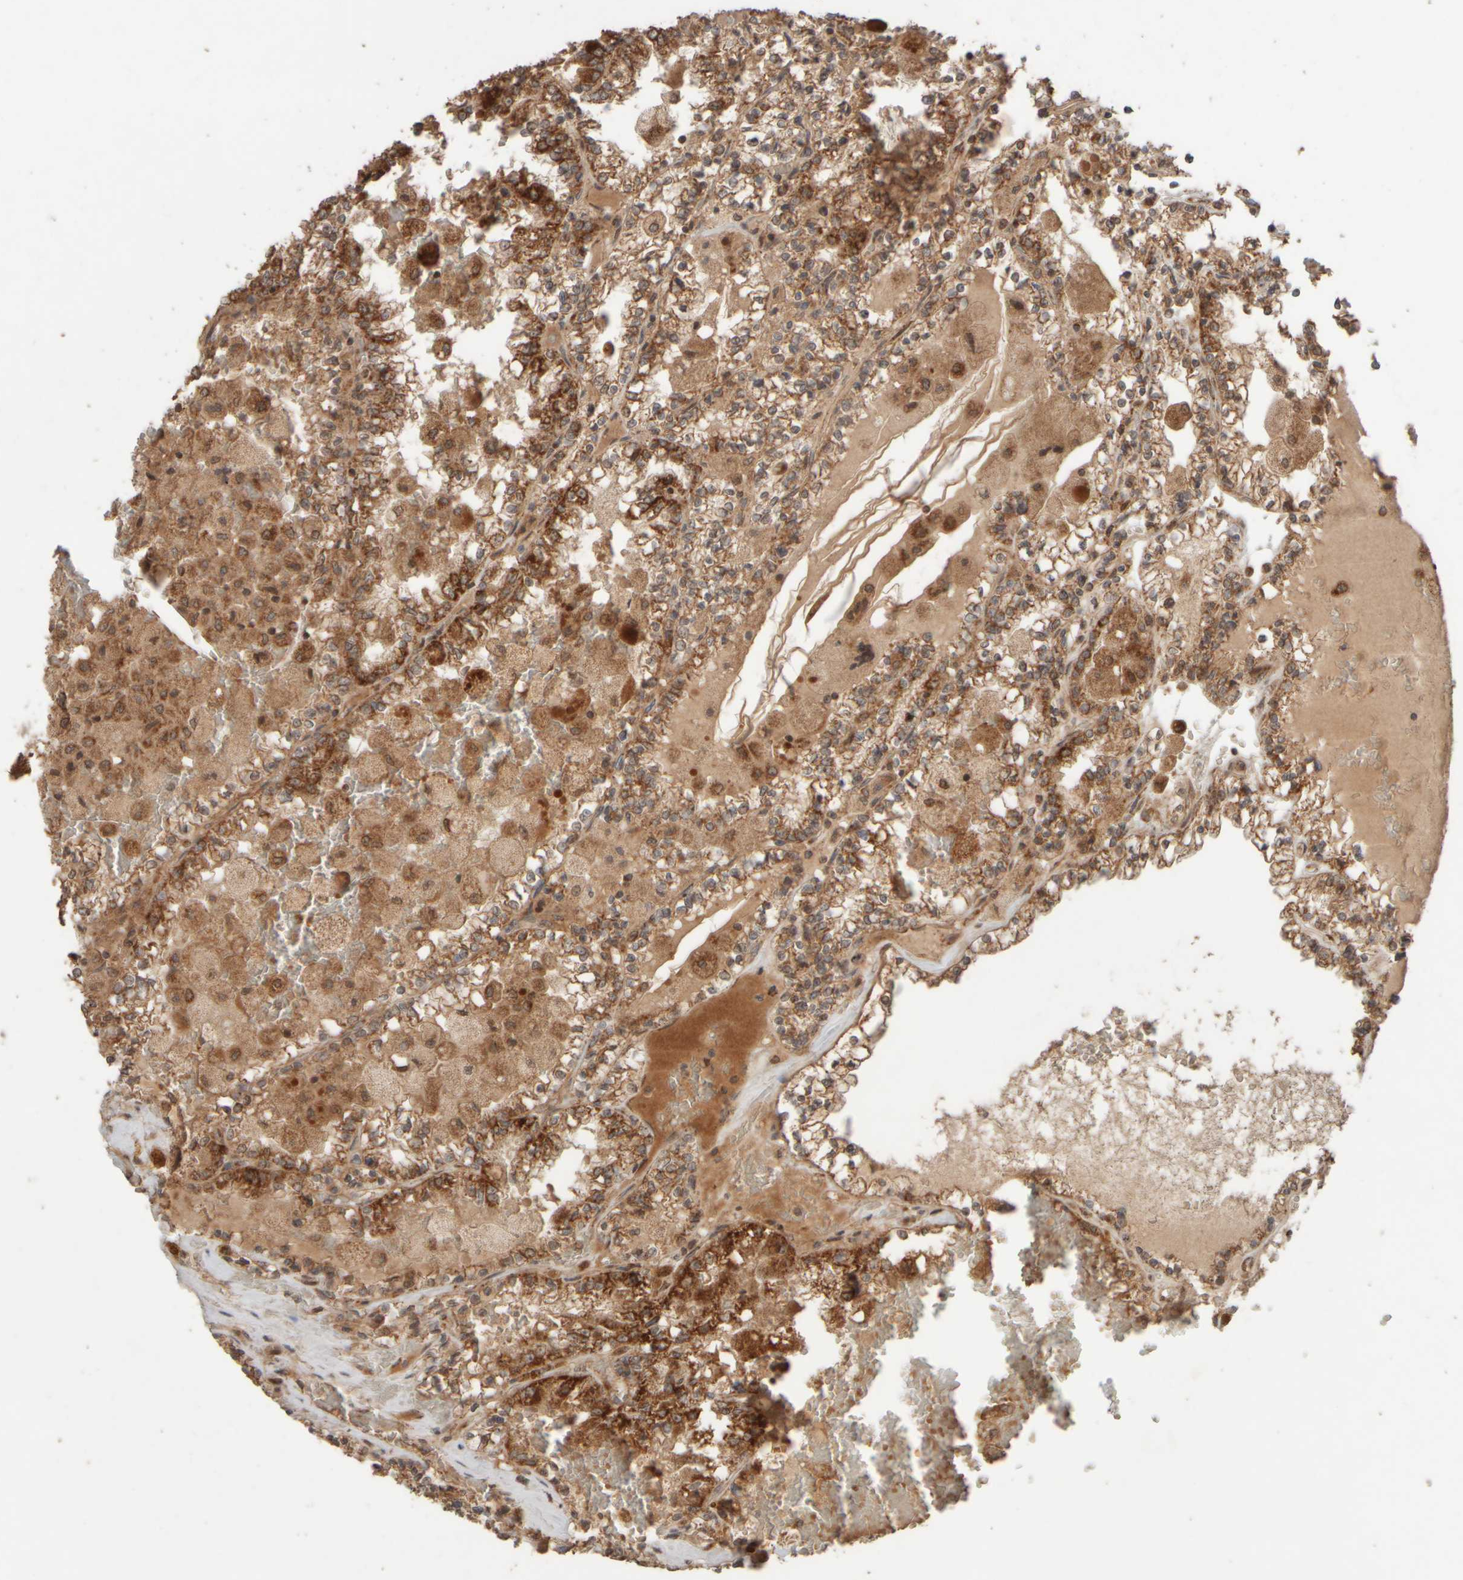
{"staining": {"intensity": "moderate", "quantity": ">75%", "location": "cytoplasmic/membranous"}, "tissue": "renal cancer", "cell_type": "Tumor cells", "image_type": "cancer", "snomed": [{"axis": "morphology", "description": "Adenocarcinoma, NOS"}, {"axis": "topography", "description": "Kidney"}], "caption": "Approximately >75% of tumor cells in human renal cancer (adenocarcinoma) display moderate cytoplasmic/membranous protein positivity as visualized by brown immunohistochemical staining.", "gene": "EIF2B3", "patient": {"sex": "female", "age": 56}}